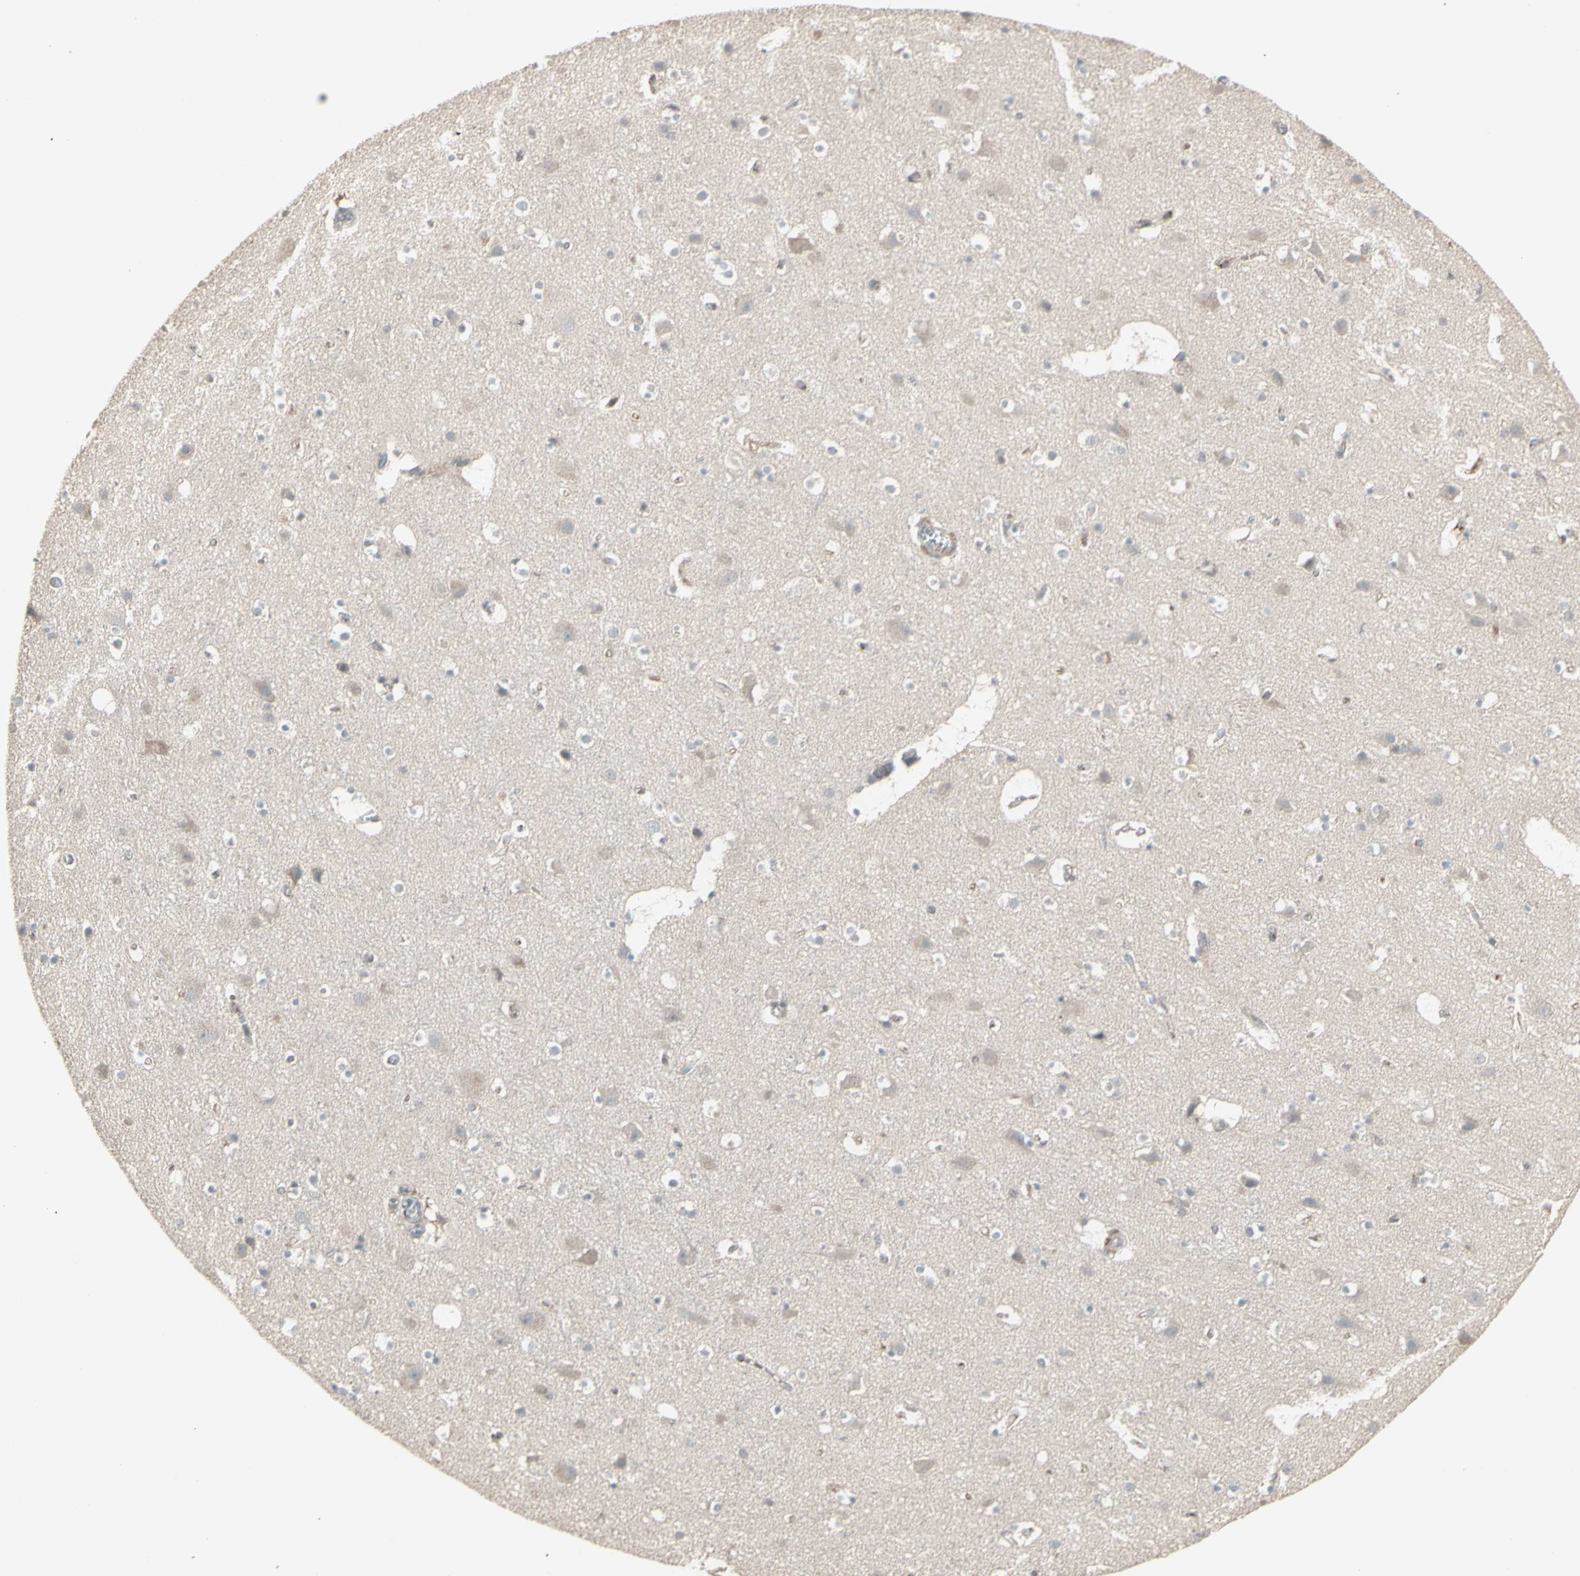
{"staining": {"intensity": "weak", "quantity": ">75%", "location": "cytoplasmic/membranous"}, "tissue": "cerebral cortex", "cell_type": "Endothelial cells", "image_type": "normal", "snomed": [{"axis": "morphology", "description": "Normal tissue, NOS"}, {"axis": "topography", "description": "Cerebral cortex"}], "caption": "High-magnification brightfield microscopy of unremarkable cerebral cortex stained with DAB (3,3'-diaminobenzidine) (brown) and counterstained with hematoxylin (blue). endothelial cells exhibit weak cytoplasmic/membranous positivity is seen in about>75% of cells. (IHC, brightfield microscopy, high magnification).", "gene": "CSK", "patient": {"sex": "male", "age": 45}}